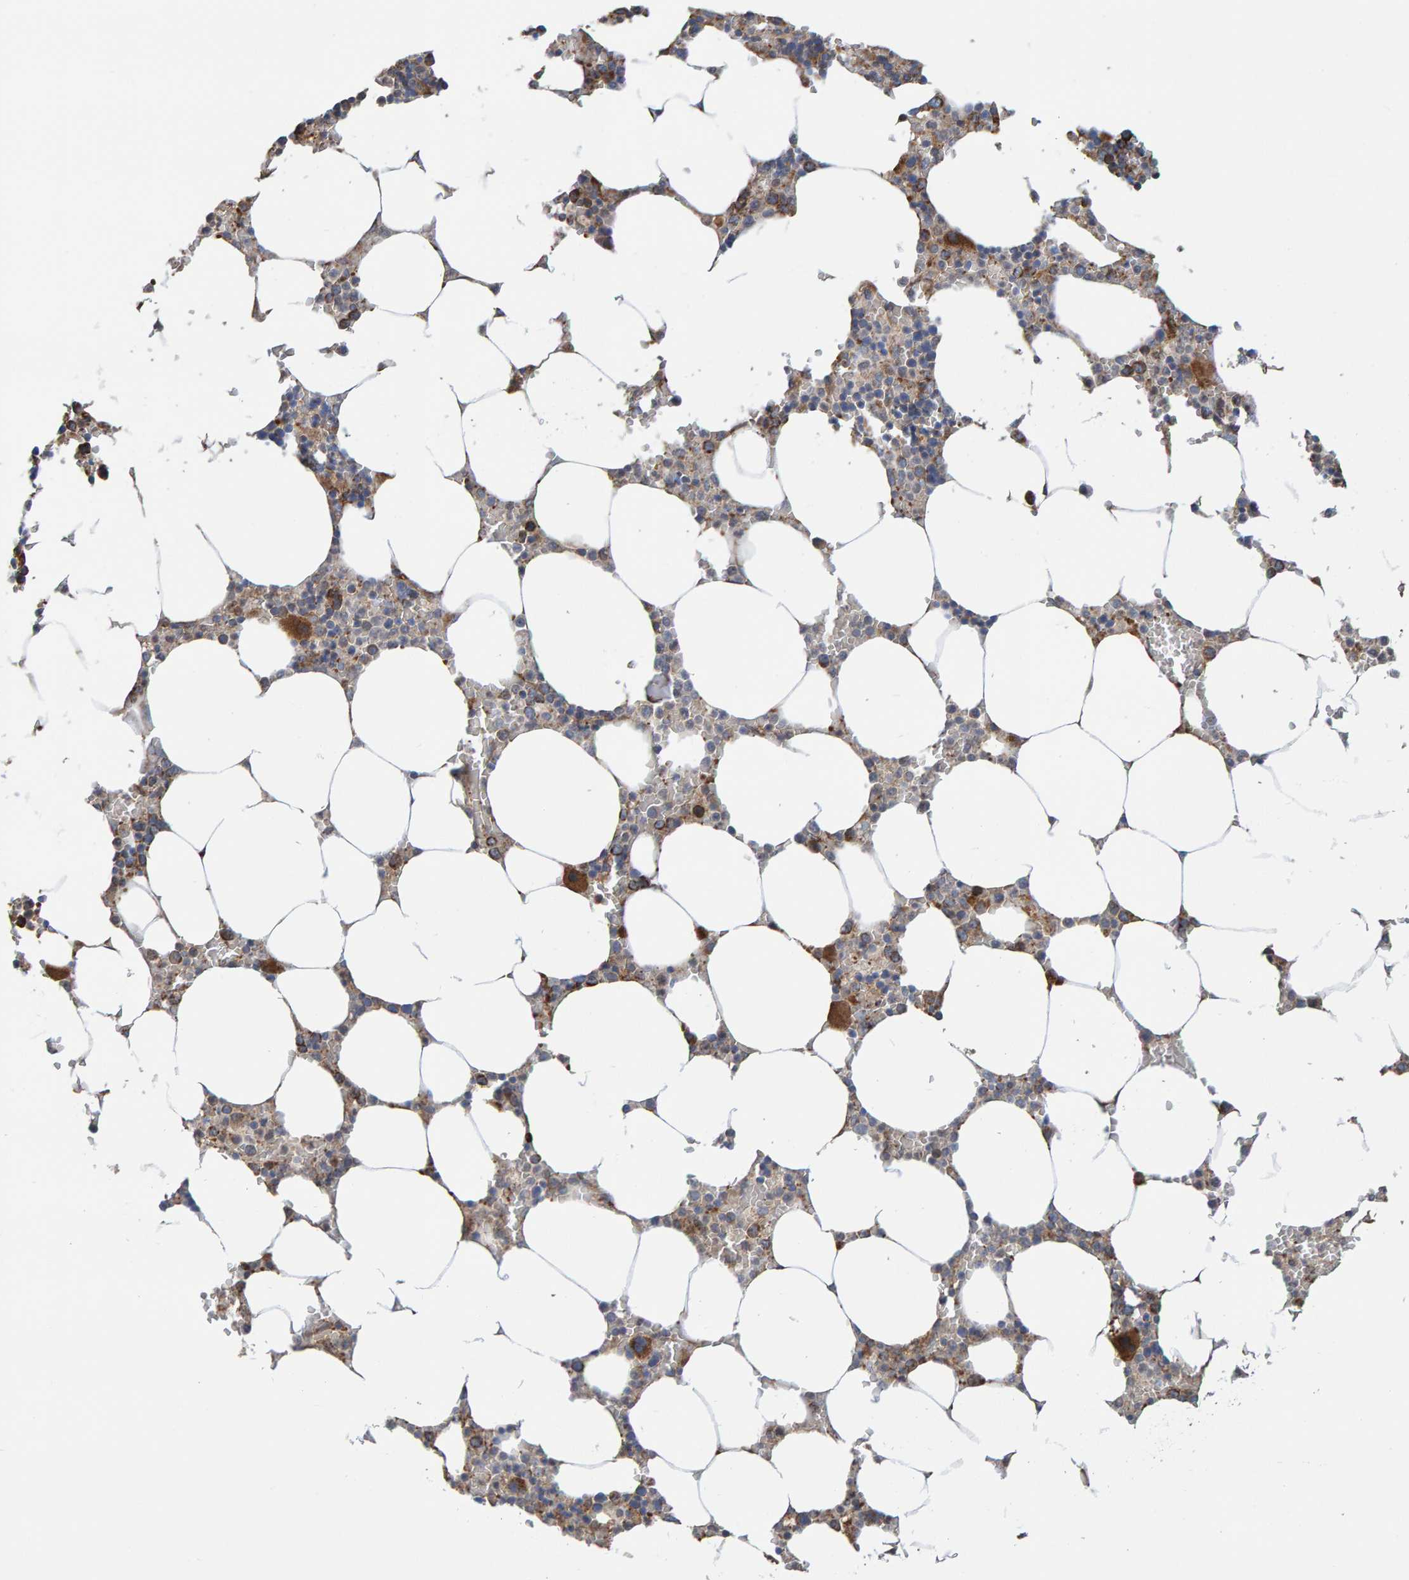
{"staining": {"intensity": "moderate", "quantity": "25%-75%", "location": "cytoplasmic/membranous"}, "tissue": "bone marrow", "cell_type": "Hematopoietic cells", "image_type": "normal", "snomed": [{"axis": "morphology", "description": "Normal tissue, NOS"}, {"axis": "topography", "description": "Bone marrow"}], "caption": "Immunohistochemical staining of benign bone marrow reveals 25%-75% levels of moderate cytoplasmic/membranous protein expression in about 25%-75% of hematopoietic cells.", "gene": "MRPL45", "patient": {"sex": "male", "age": 70}}